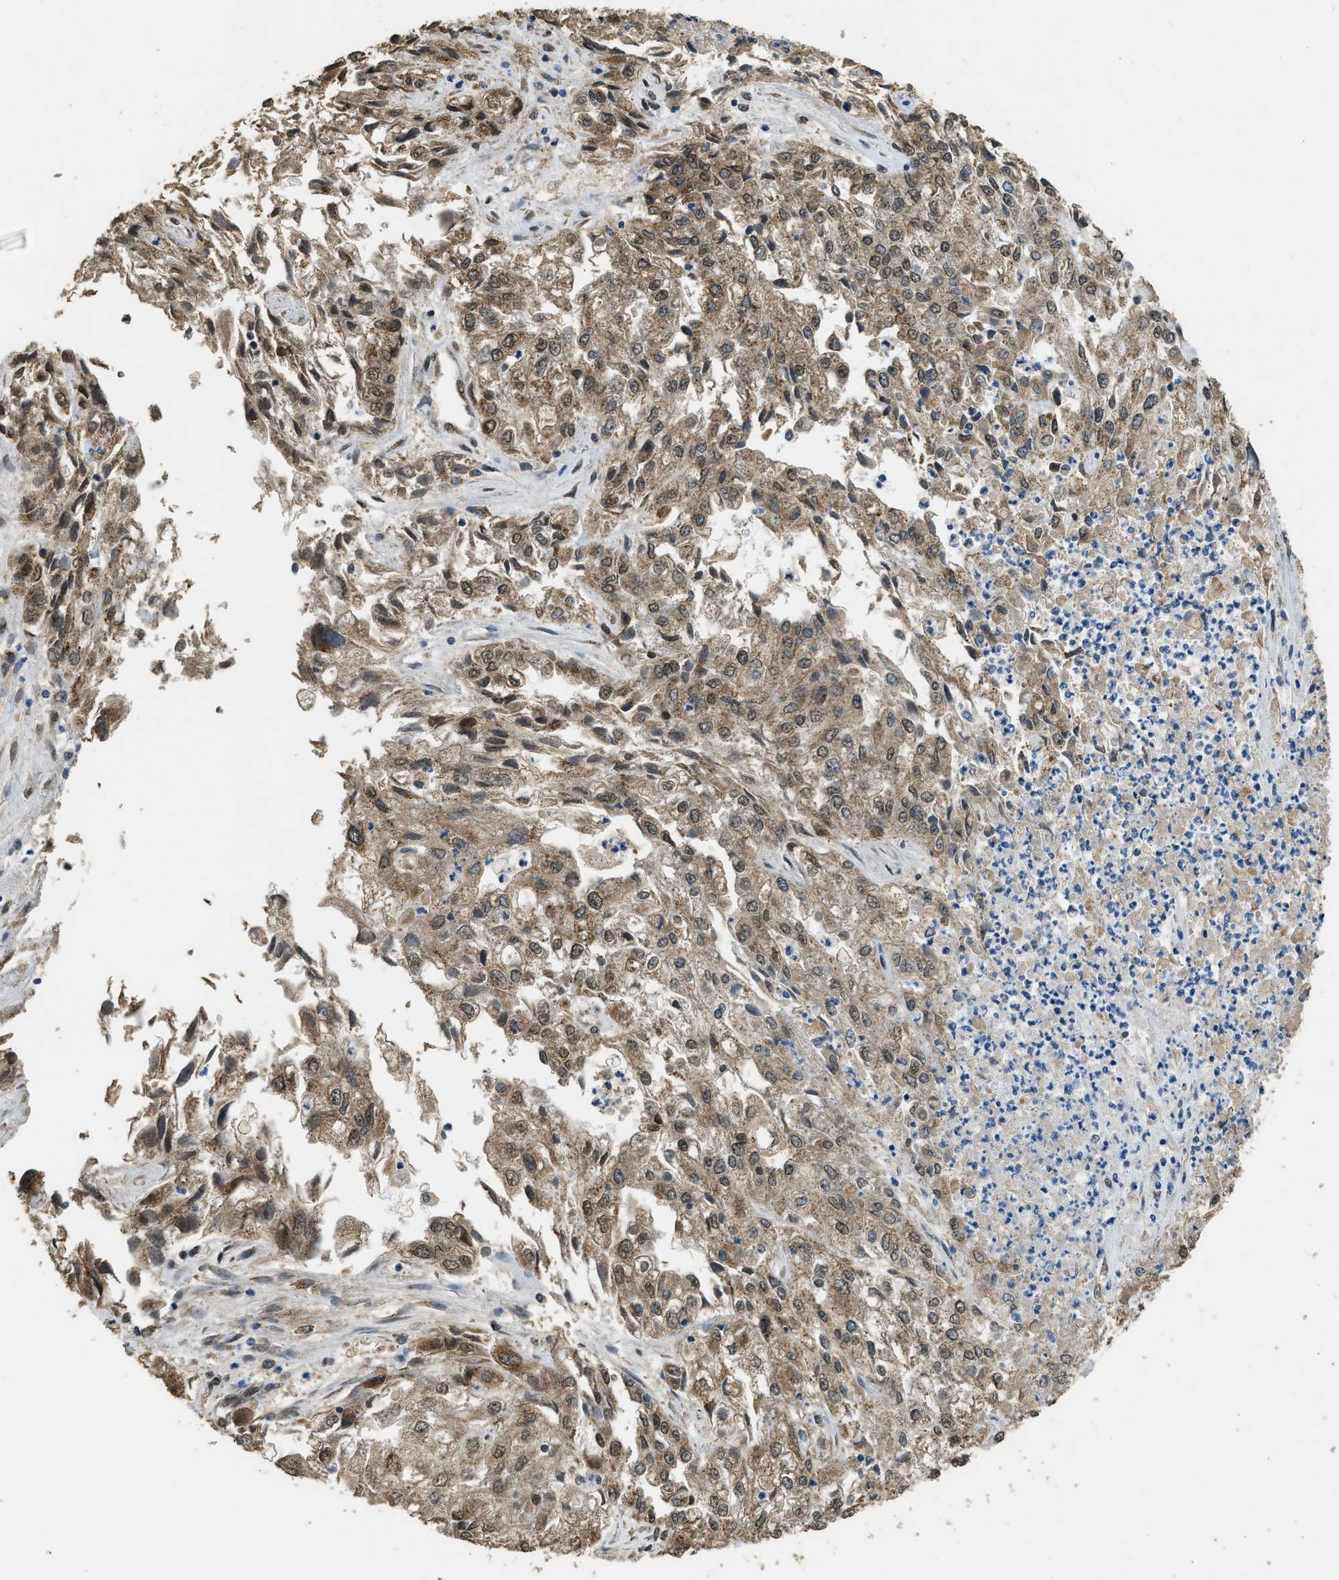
{"staining": {"intensity": "moderate", "quantity": ">75%", "location": "cytoplasmic/membranous"}, "tissue": "endometrial cancer", "cell_type": "Tumor cells", "image_type": "cancer", "snomed": [{"axis": "morphology", "description": "Adenocarcinoma, NOS"}, {"axis": "topography", "description": "Endometrium"}], "caption": "Approximately >75% of tumor cells in human endometrial cancer (adenocarcinoma) exhibit moderate cytoplasmic/membranous protein staining as visualized by brown immunohistochemical staining.", "gene": "IPO7", "patient": {"sex": "female", "age": 49}}